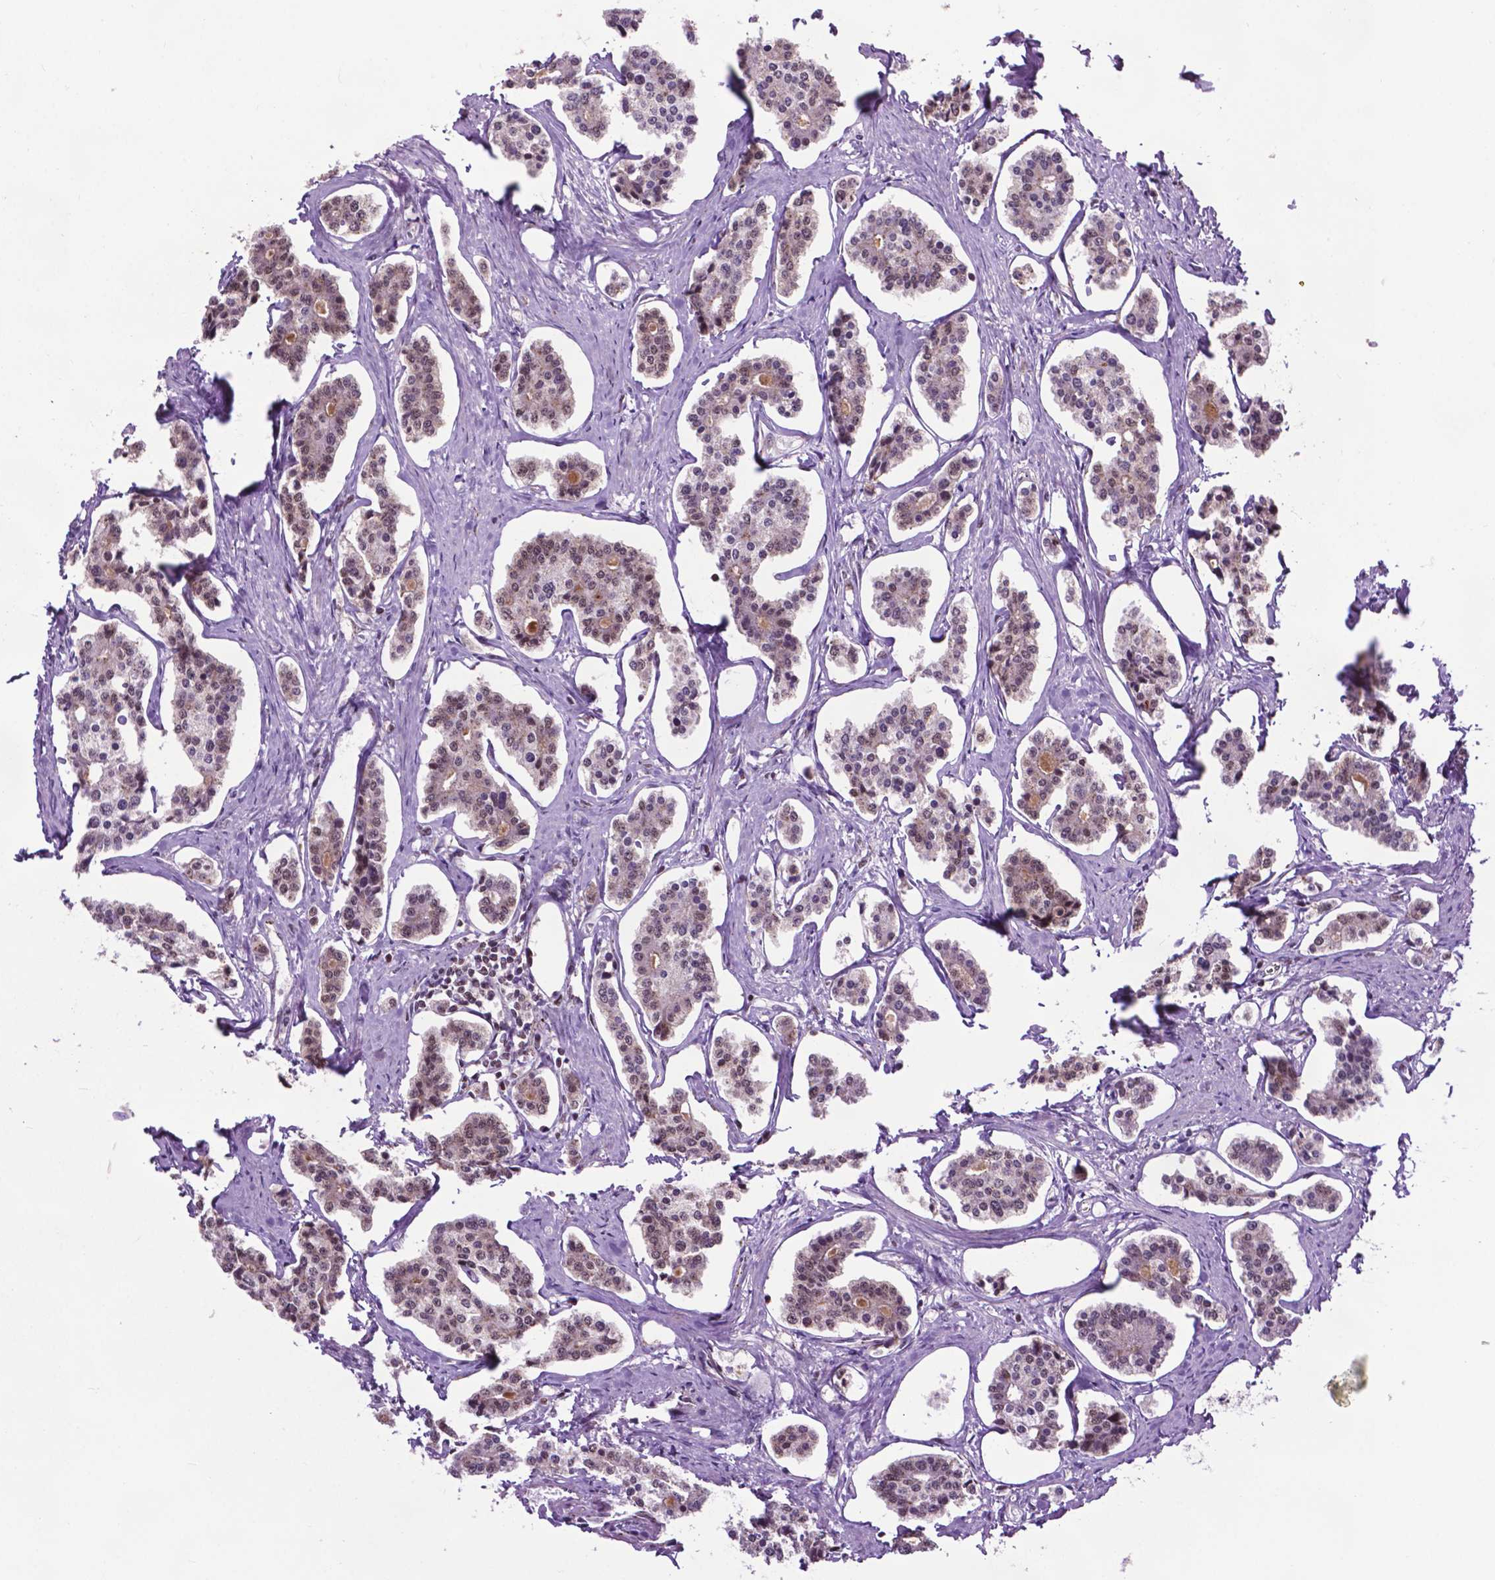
{"staining": {"intensity": "negative", "quantity": "none", "location": "none"}, "tissue": "carcinoid", "cell_type": "Tumor cells", "image_type": "cancer", "snomed": [{"axis": "morphology", "description": "Carcinoid, malignant, NOS"}, {"axis": "topography", "description": "Small intestine"}], "caption": "Immunohistochemistry image of neoplastic tissue: human carcinoid stained with DAB exhibits no significant protein staining in tumor cells.", "gene": "EAF1", "patient": {"sex": "female", "age": 65}}